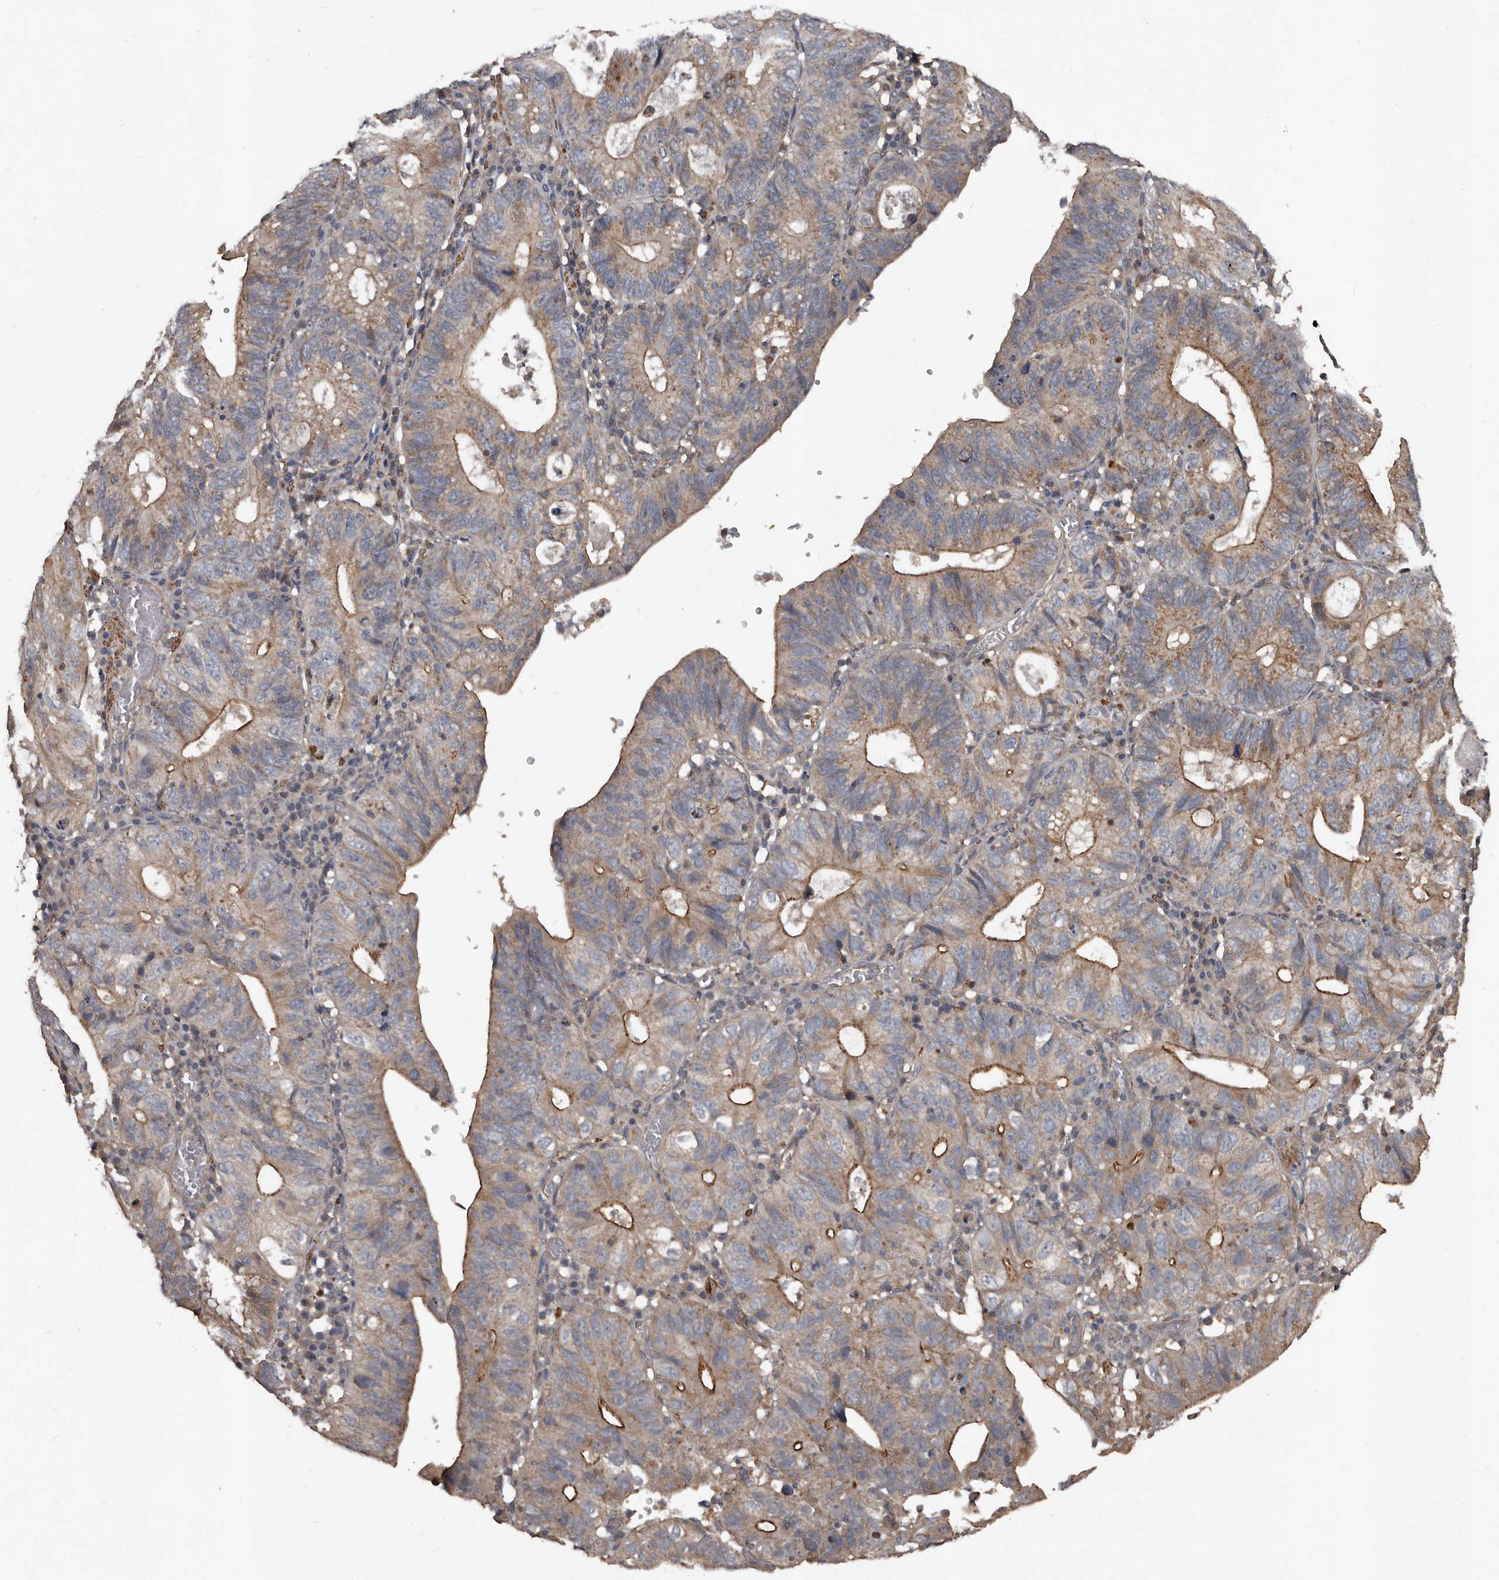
{"staining": {"intensity": "weak", "quantity": ">75%", "location": "cytoplasmic/membranous"}, "tissue": "stomach cancer", "cell_type": "Tumor cells", "image_type": "cancer", "snomed": [{"axis": "morphology", "description": "Adenocarcinoma, NOS"}, {"axis": "topography", "description": "Stomach"}], "caption": "Immunohistochemical staining of human stomach adenocarcinoma reveals weak cytoplasmic/membranous protein expression in about >75% of tumor cells.", "gene": "GREB1", "patient": {"sex": "male", "age": 59}}